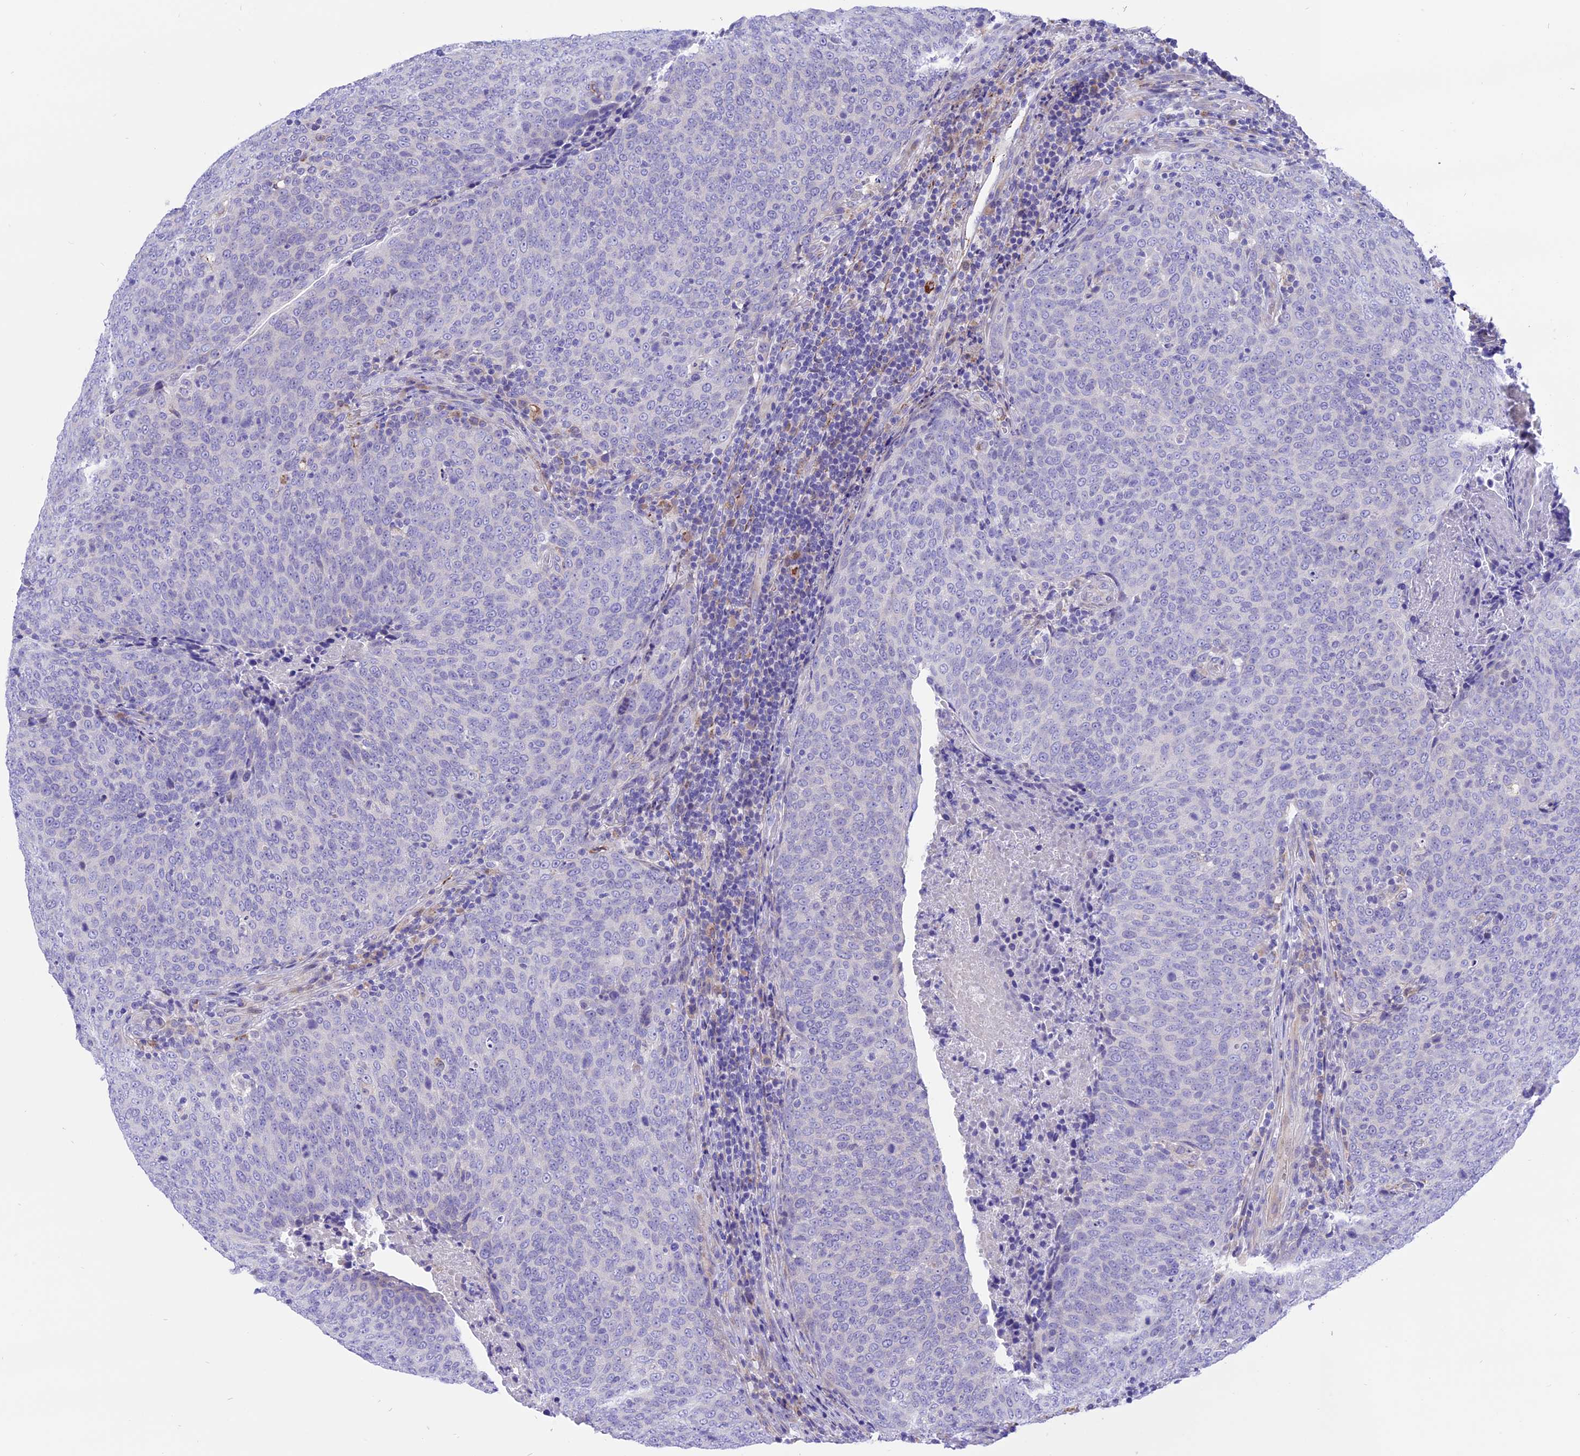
{"staining": {"intensity": "negative", "quantity": "none", "location": "none"}, "tissue": "head and neck cancer", "cell_type": "Tumor cells", "image_type": "cancer", "snomed": [{"axis": "morphology", "description": "Squamous cell carcinoma, NOS"}, {"axis": "morphology", "description": "Squamous cell carcinoma, metastatic, NOS"}, {"axis": "topography", "description": "Lymph node"}, {"axis": "topography", "description": "Head-Neck"}], "caption": "This is an IHC micrograph of squamous cell carcinoma (head and neck). There is no positivity in tumor cells.", "gene": "ARMCX6", "patient": {"sex": "male", "age": 62}}